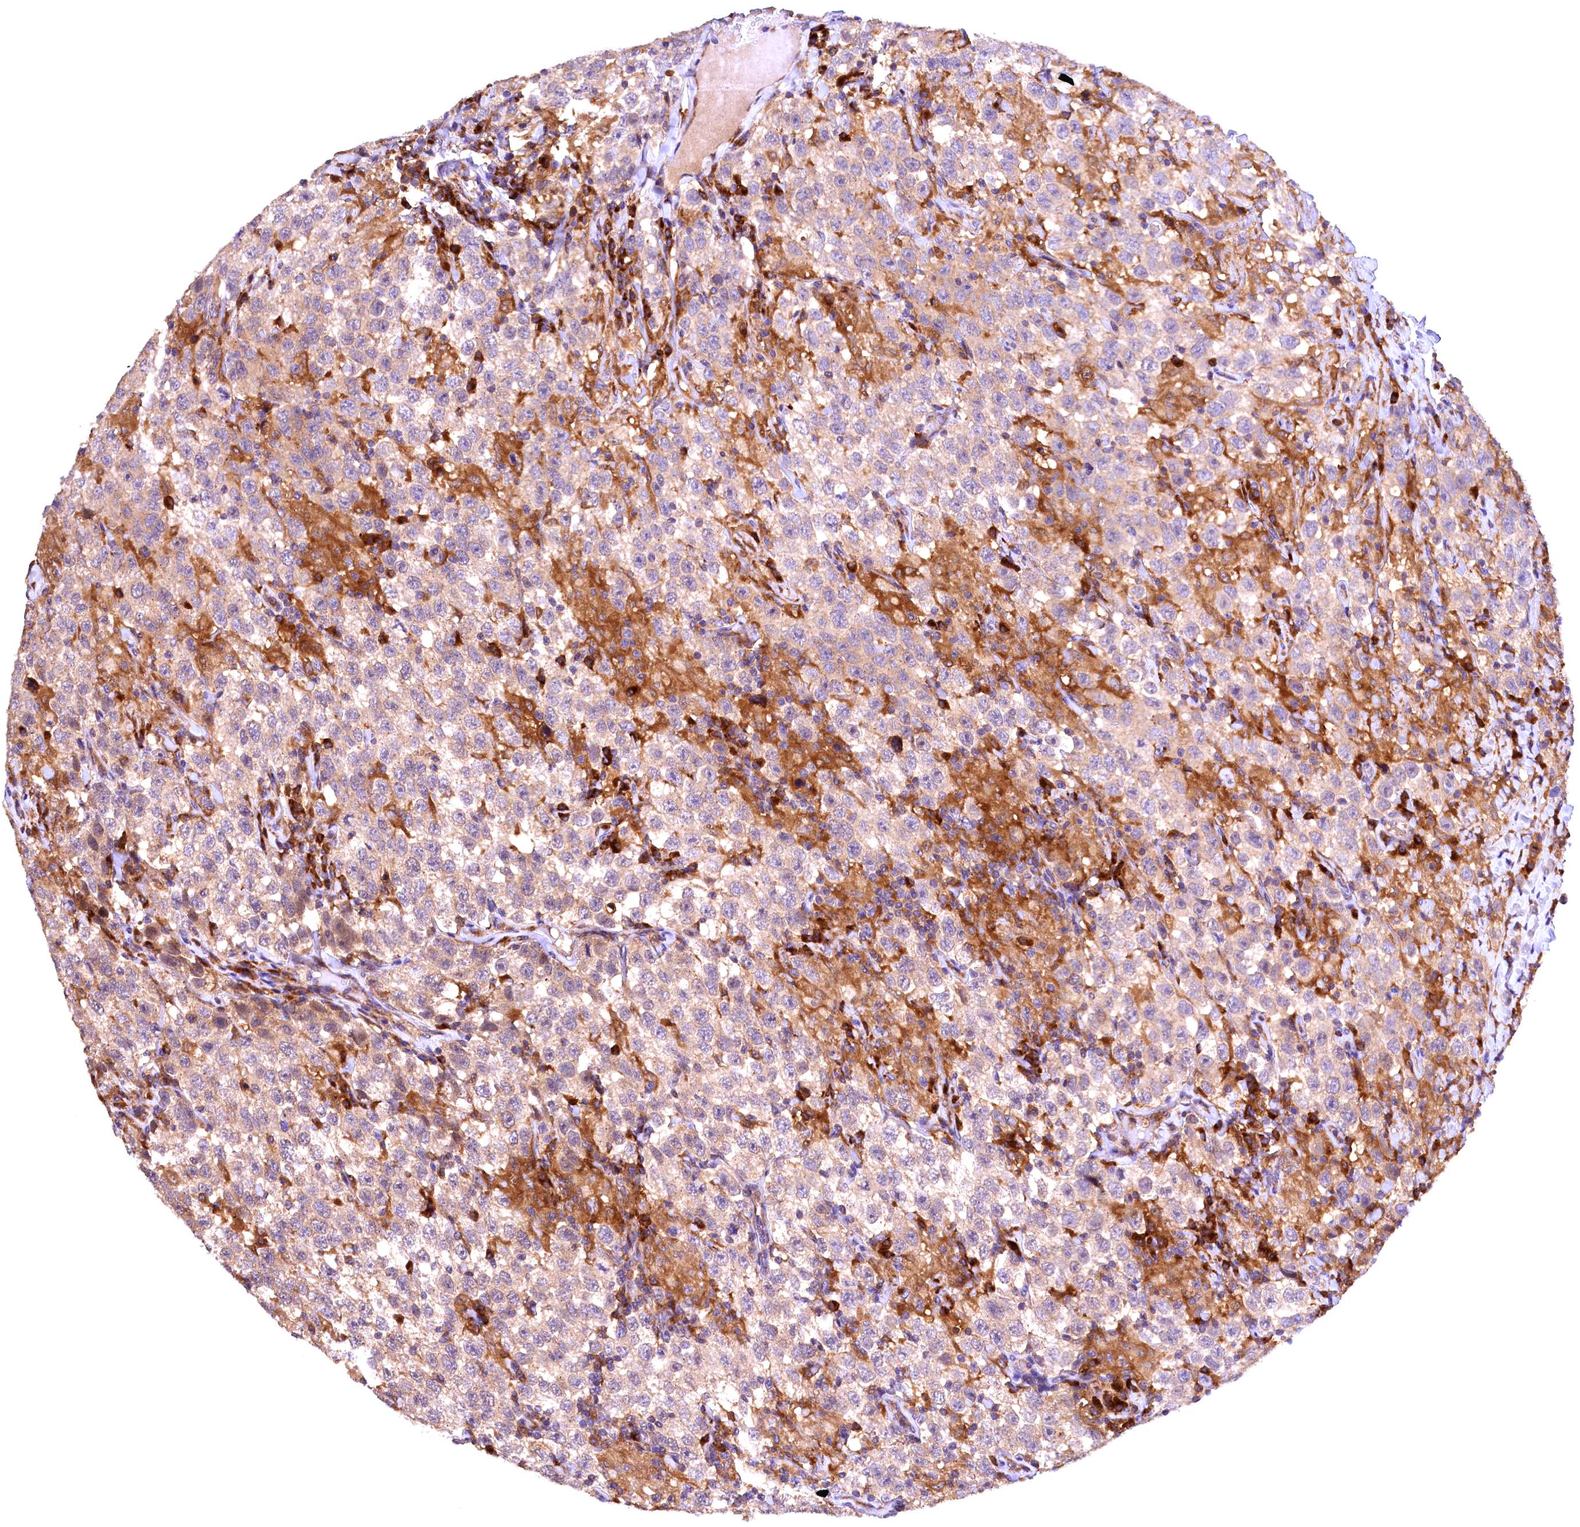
{"staining": {"intensity": "weak", "quantity": "25%-75%", "location": "cytoplasmic/membranous"}, "tissue": "testis cancer", "cell_type": "Tumor cells", "image_type": "cancer", "snomed": [{"axis": "morphology", "description": "Seminoma, NOS"}, {"axis": "topography", "description": "Testis"}], "caption": "This histopathology image reveals immunohistochemistry (IHC) staining of human seminoma (testis), with low weak cytoplasmic/membranous positivity in approximately 25%-75% of tumor cells.", "gene": "NAIP", "patient": {"sex": "male", "age": 41}}